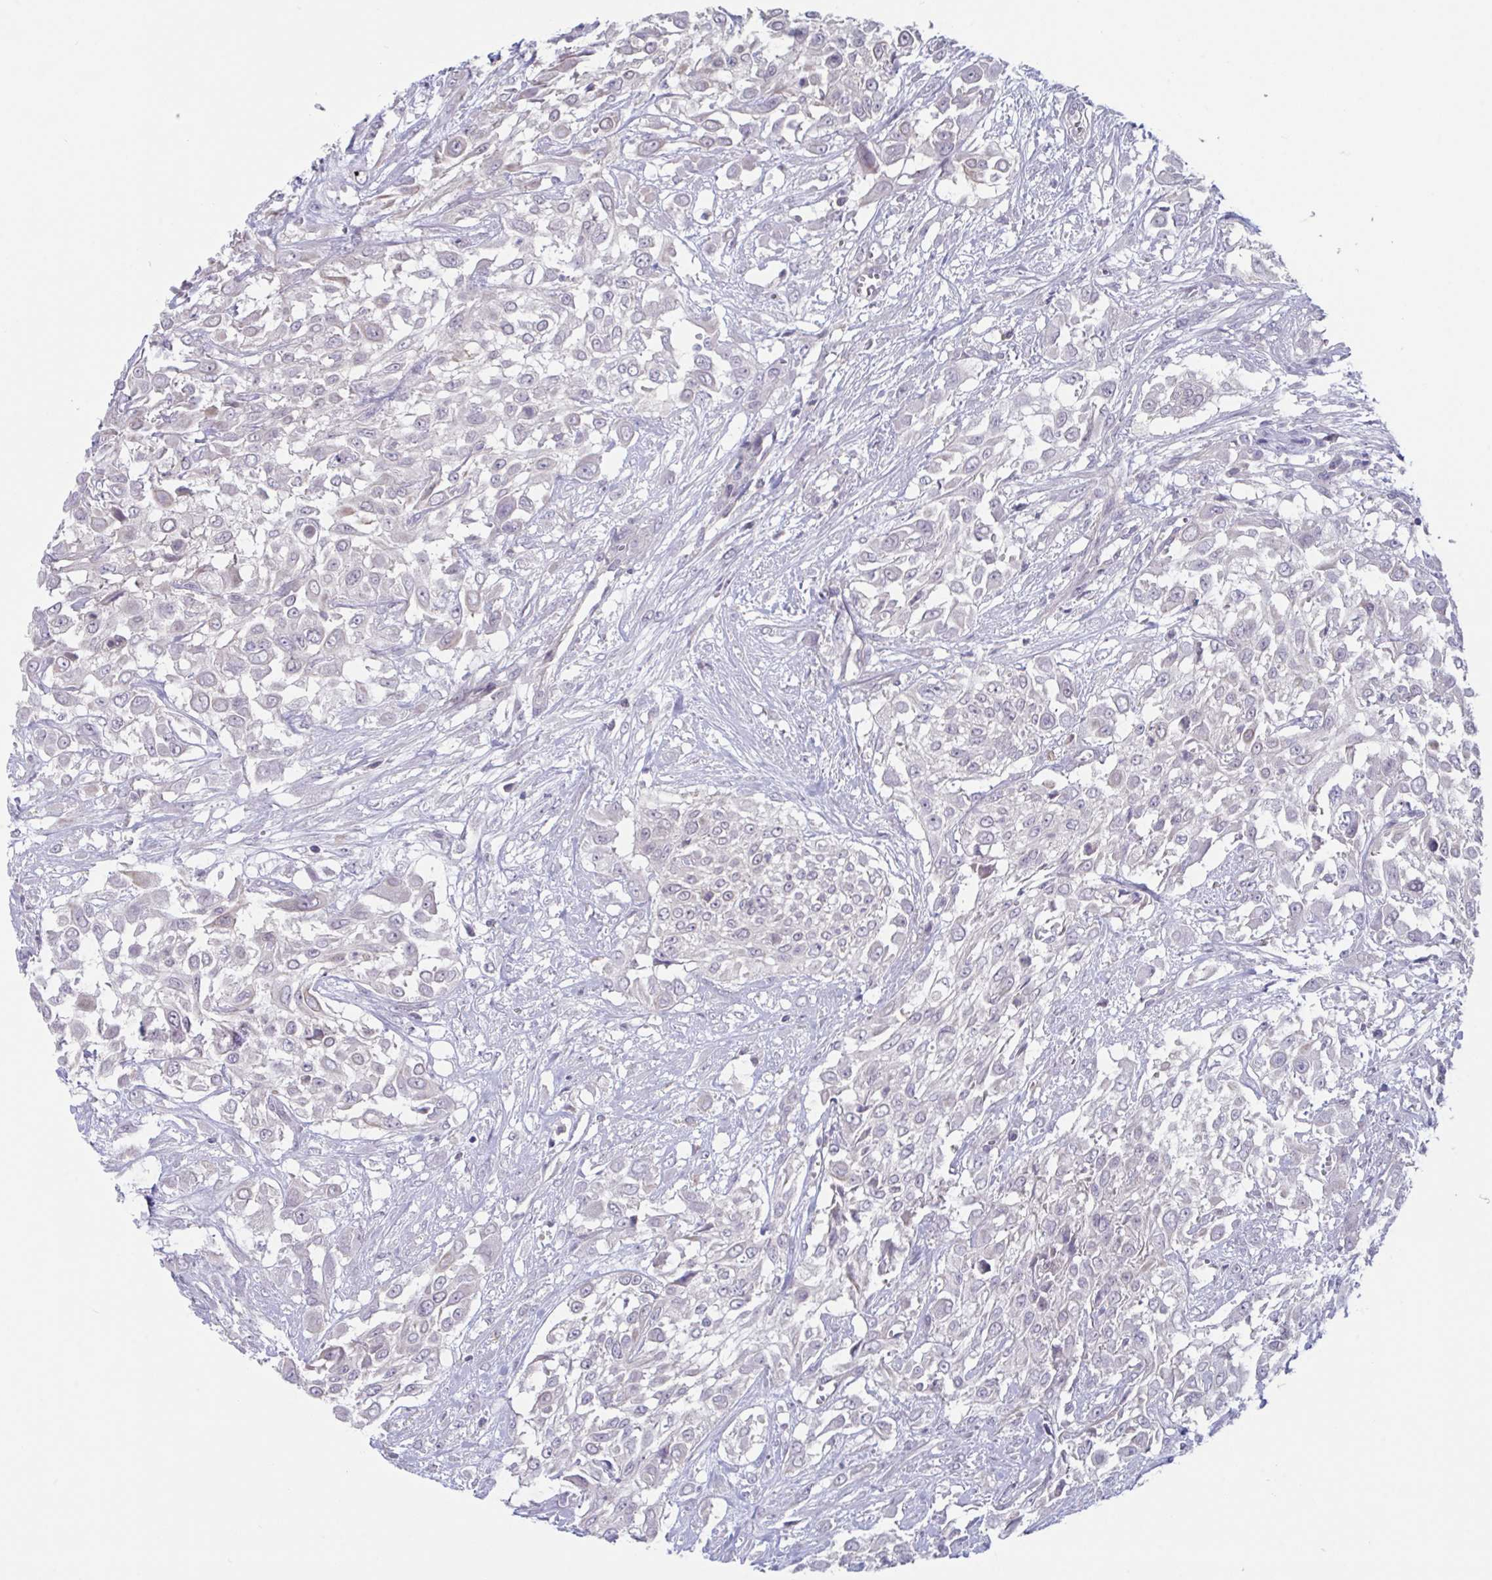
{"staining": {"intensity": "negative", "quantity": "none", "location": "none"}, "tissue": "urothelial cancer", "cell_type": "Tumor cells", "image_type": "cancer", "snomed": [{"axis": "morphology", "description": "Urothelial carcinoma, High grade"}, {"axis": "topography", "description": "Urinary bladder"}], "caption": "High magnification brightfield microscopy of urothelial carcinoma (high-grade) stained with DAB (3,3'-diaminobenzidine) (brown) and counterstained with hematoxylin (blue): tumor cells show no significant positivity.", "gene": "STK26", "patient": {"sex": "male", "age": 57}}